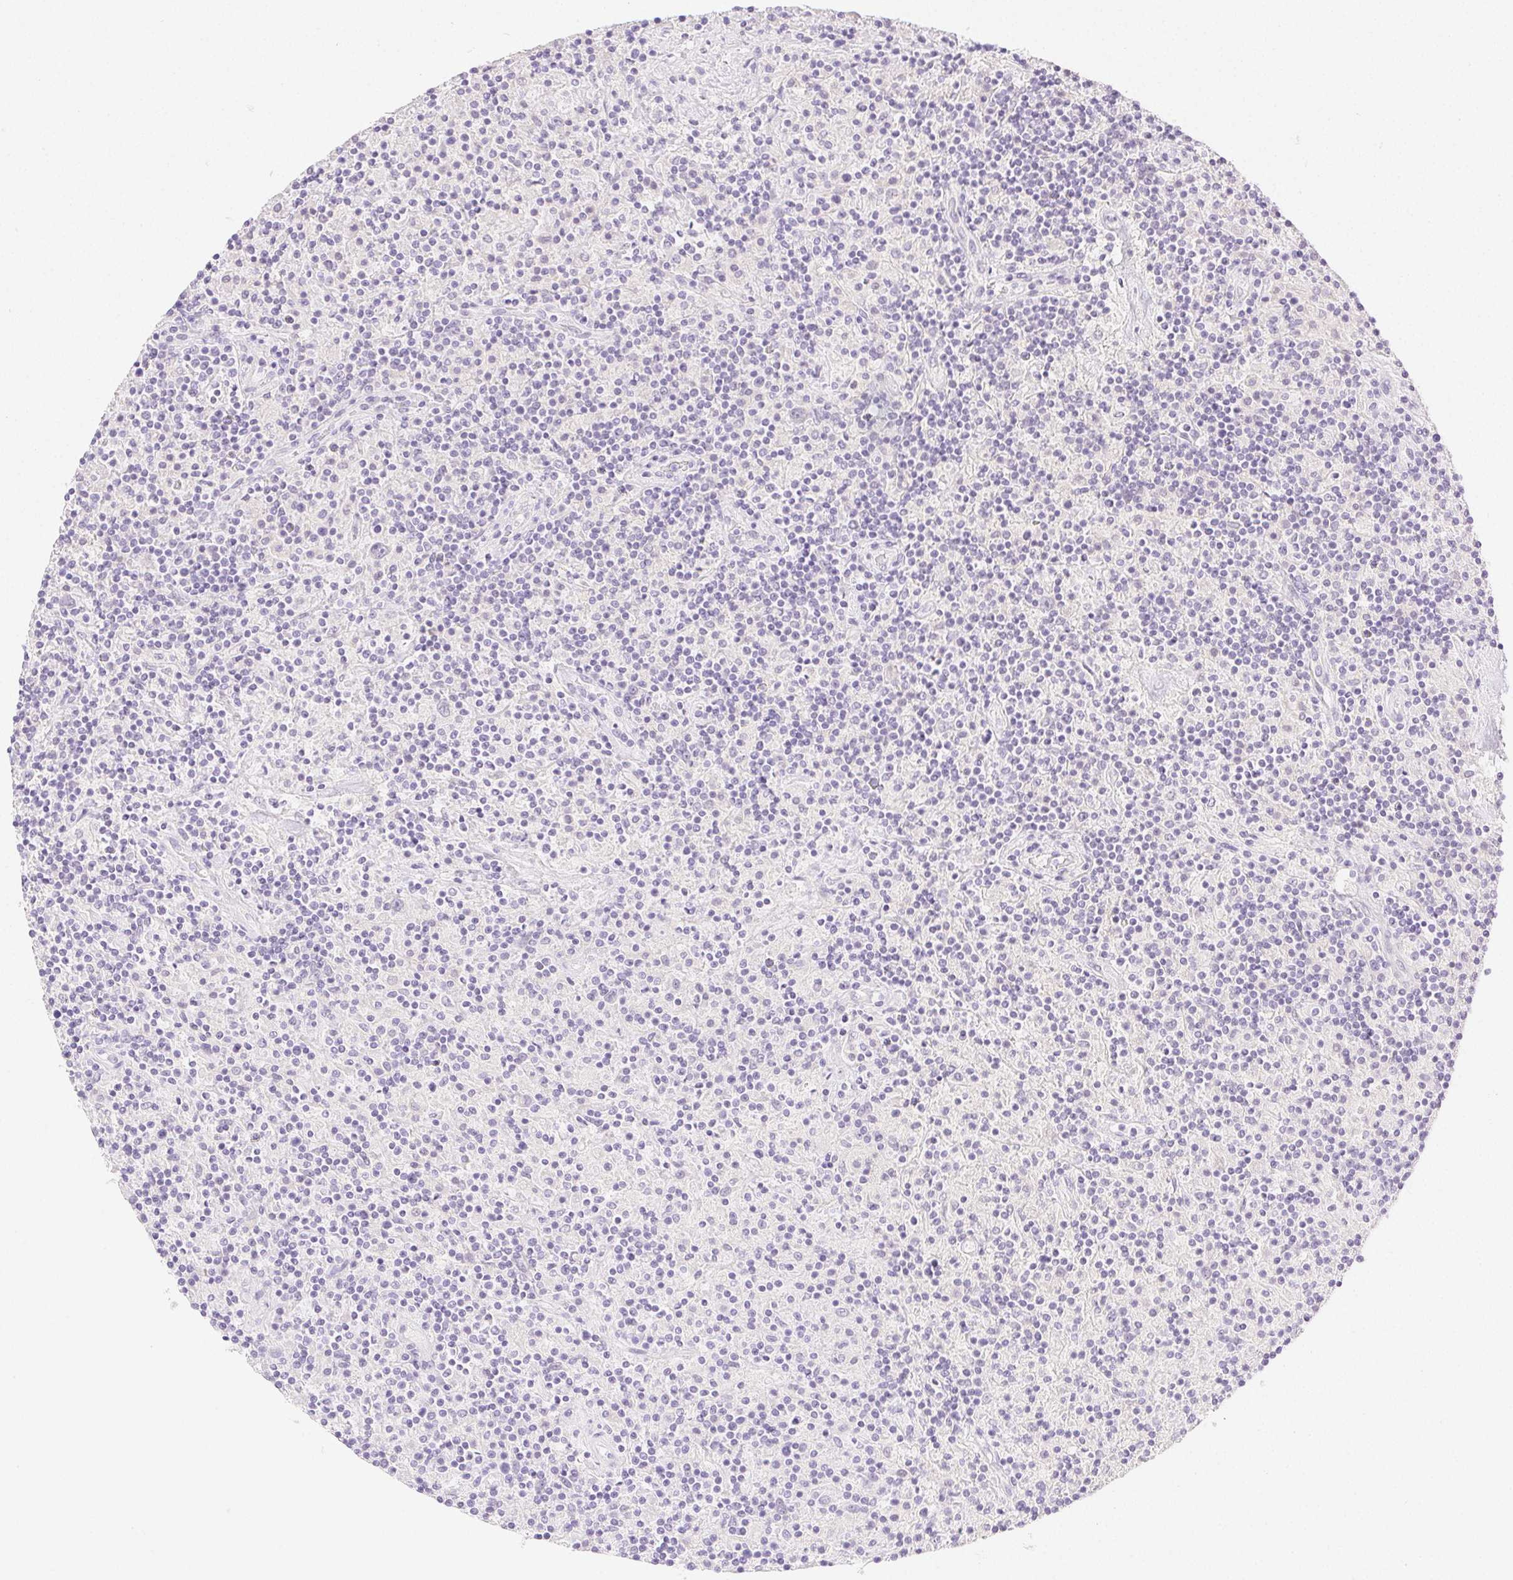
{"staining": {"intensity": "negative", "quantity": "none", "location": "none"}, "tissue": "lymphoma", "cell_type": "Tumor cells", "image_type": "cancer", "snomed": [{"axis": "morphology", "description": "Hodgkin's disease, NOS"}, {"axis": "topography", "description": "Lymph node"}], "caption": "This micrograph is of lymphoma stained with IHC to label a protein in brown with the nuclei are counter-stained blue. There is no expression in tumor cells.", "gene": "SPACA4", "patient": {"sex": "male", "age": 70}}